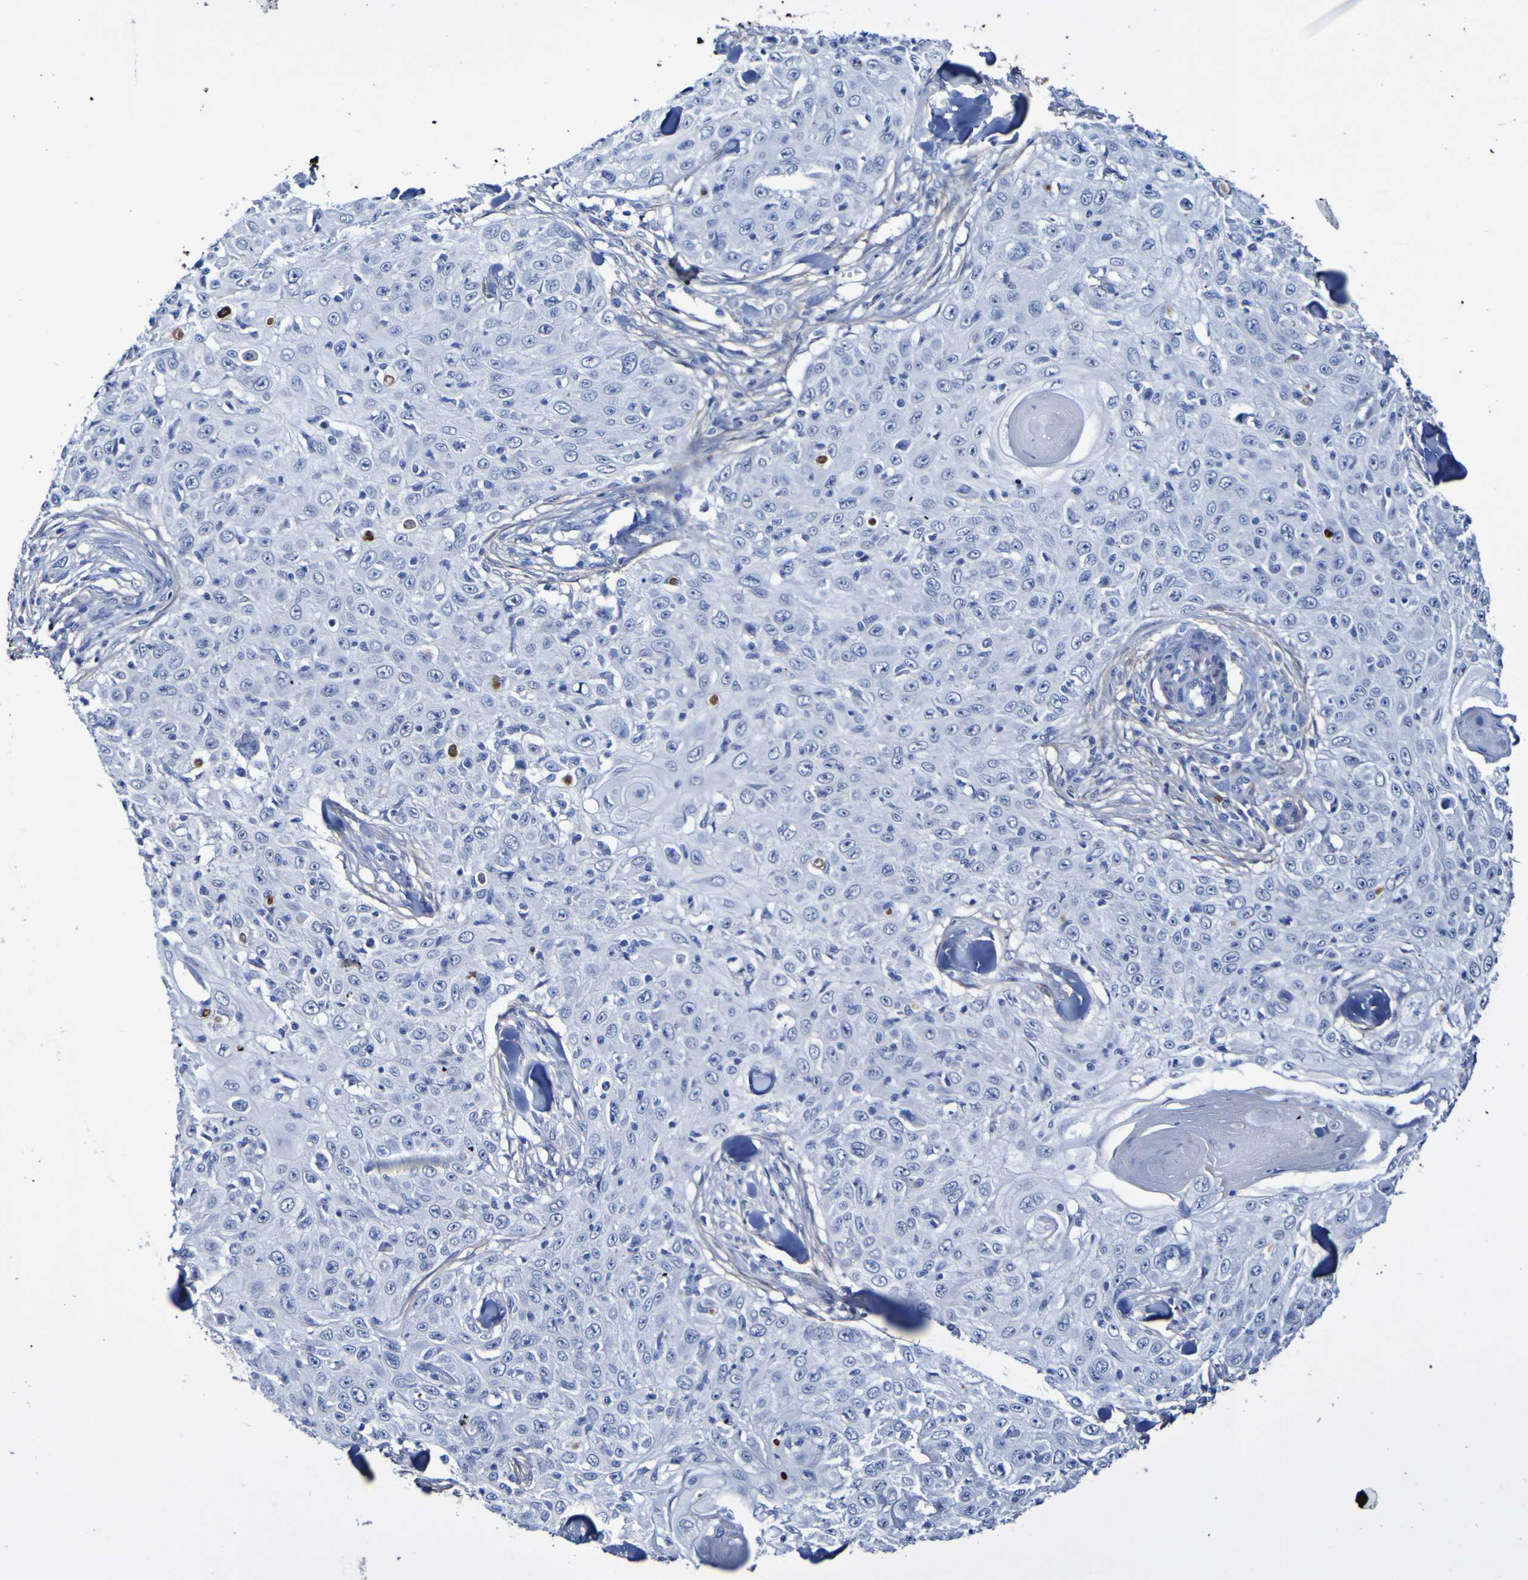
{"staining": {"intensity": "negative", "quantity": "none", "location": "none"}, "tissue": "skin cancer", "cell_type": "Tumor cells", "image_type": "cancer", "snomed": [{"axis": "morphology", "description": "Squamous cell carcinoma, NOS"}, {"axis": "topography", "description": "Skin"}], "caption": "Tumor cells are negative for brown protein staining in squamous cell carcinoma (skin).", "gene": "SGCB", "patient": {"sex": "male", "age": 86}}